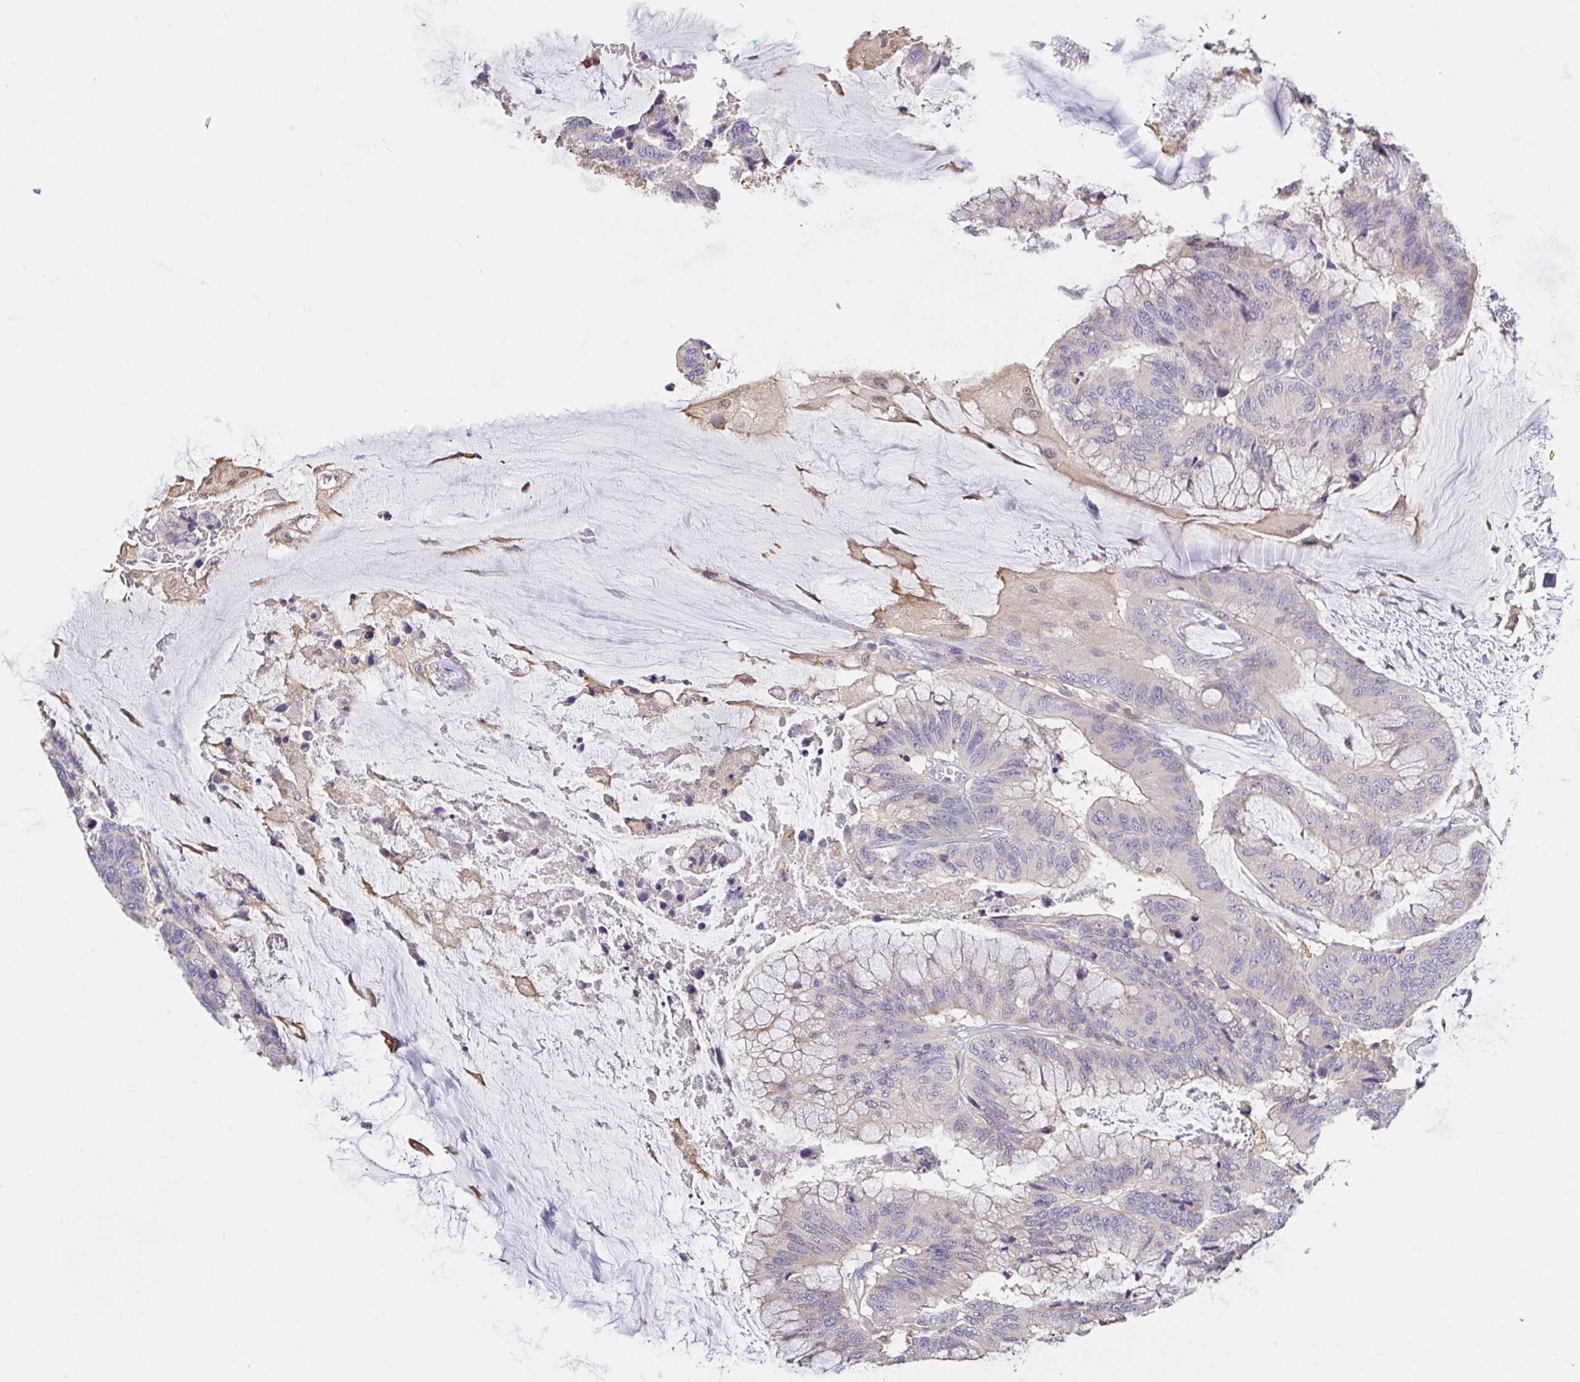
{"staining": {"intensity": "negative", "quantity": "none", "location": "none"}, "tissue": "colorectal cancer", "cell_type": "Tumor cells", "image_type": "cancer", "snomed": [{"axis": "morphology", "description": "Adenocarcinoma, NOS"}, {"axis": "topography", "description": "Rectum"}], "caption": "Tumor cells show no significant expression in colorectal adenocarcinoma.", "gene": "SKAP1", "patient": {"sex": "female", "age": 59}}